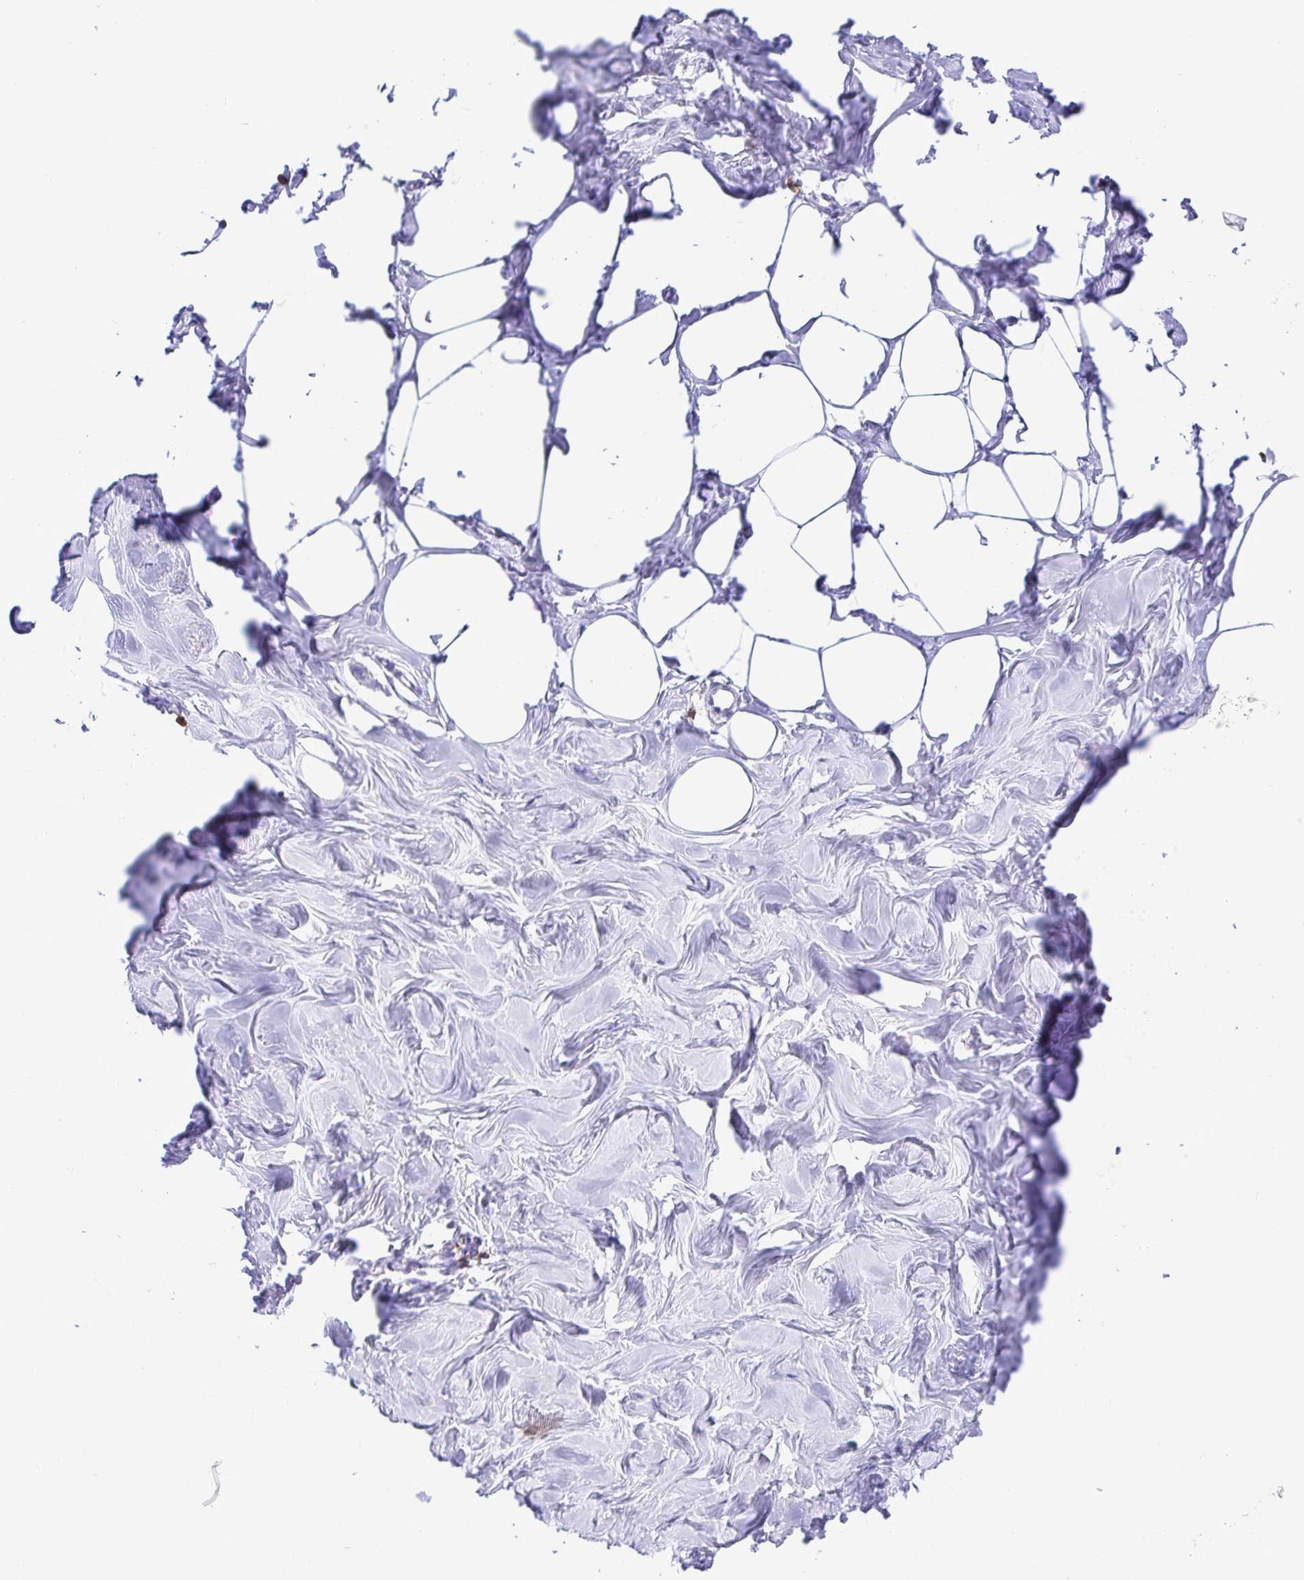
{"staining": {"intensity": "negative", "quantity": "none", "location": "none"}, "tissue": "breast", "cell_type": "Adipocytes", "image_type": "normal", "snomed": [{"axis": "morphology", "description": "Normal tissue, NOS"}, {"axis": "topography", "description": "Breast"}], "caption": "This image is of normal breast stained with IHC to label a protein in brown with the nuclei are counter-stained blue. There is no positivity in adipocytes.", "gene": "CD5", "patient": {"sex": "female", "age": 27}}